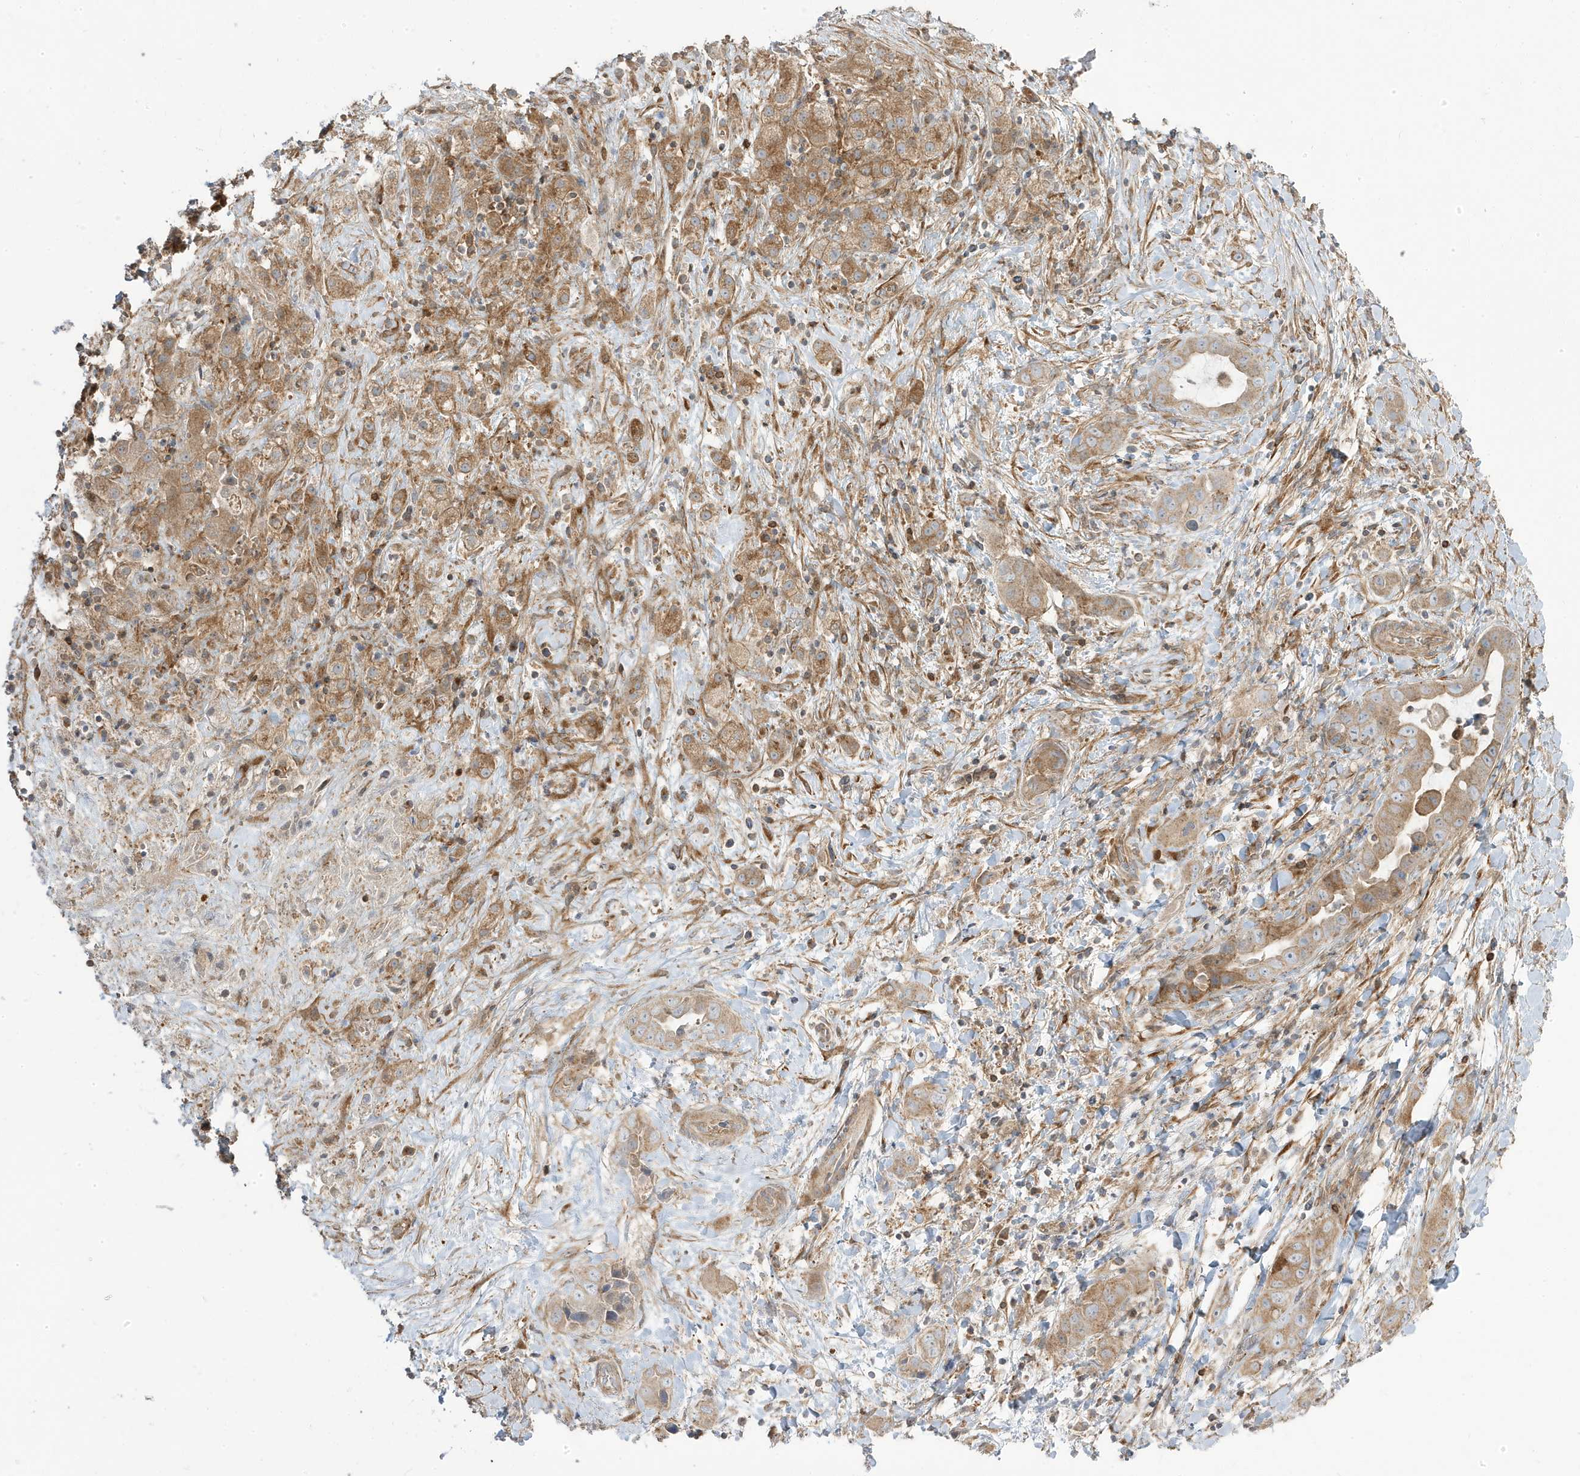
{"staining": {"intensity": "moderate", "quantity": ">75%", "location": "cytoplasmic/membranous"}, "tissue": "liver cancer", "cell_type": "Tumor cells", "image_type": "cancer", "snomed": [{"axis": "morphology", "description": "Cholangiocarcinoma"}, {"axis": "topography", "description": "Liver"}], "caption": "Cholangiocarcinoma (liver) tissue exhibits moderate cytoplasmic/membranous positivity in about >75% of tumor cells, visualized by immunohistochemistry. (DAB (3,3'-diaminobenzidine) IHC with brightfield microscopy, high magnification).", "gene": "STAM", "patient": {"sex": "female", "age": 52}}